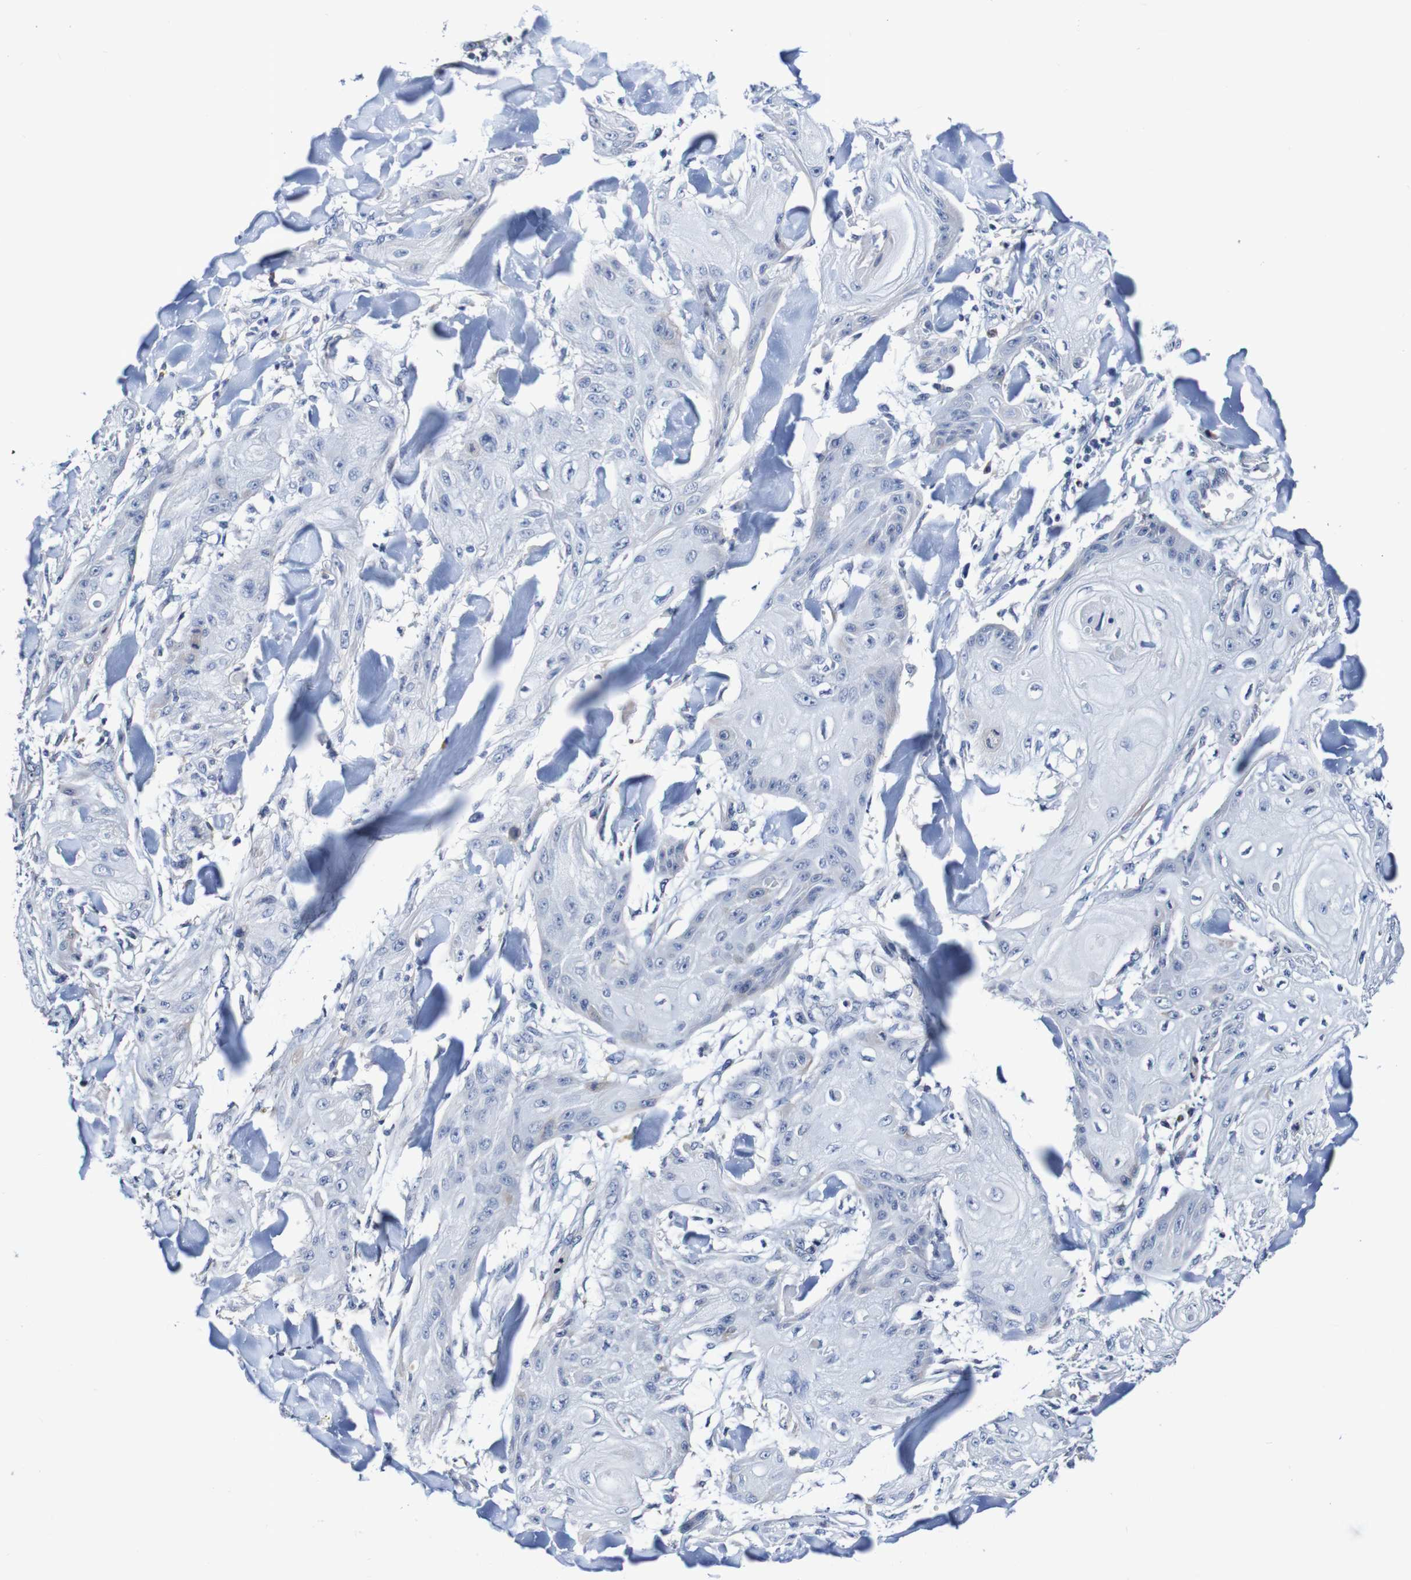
{"staining": {"intensity": "negative", "quantity": "none", "location": "none"}, "tissue": "skin cancer", "cell_type": "Tumor cells", "image_type": "cancer", "snomed": [{"axis": "morphology", "description": "Squamous cell carcinoma, NOS"}, {"axis": "topography", "description": "Skin"}], "caption": "The photomicrograph reveals no staining of tumor cells in skin cancer (squamous cell carcinoma). Brightfield microscopy of immunohistochemistry (IHC) stained with DAB (brown) and hematoxylin (blue), captured at high magnification.", "gene": "ACVR1C", "patient": {"sex": "male", "age": 74}}